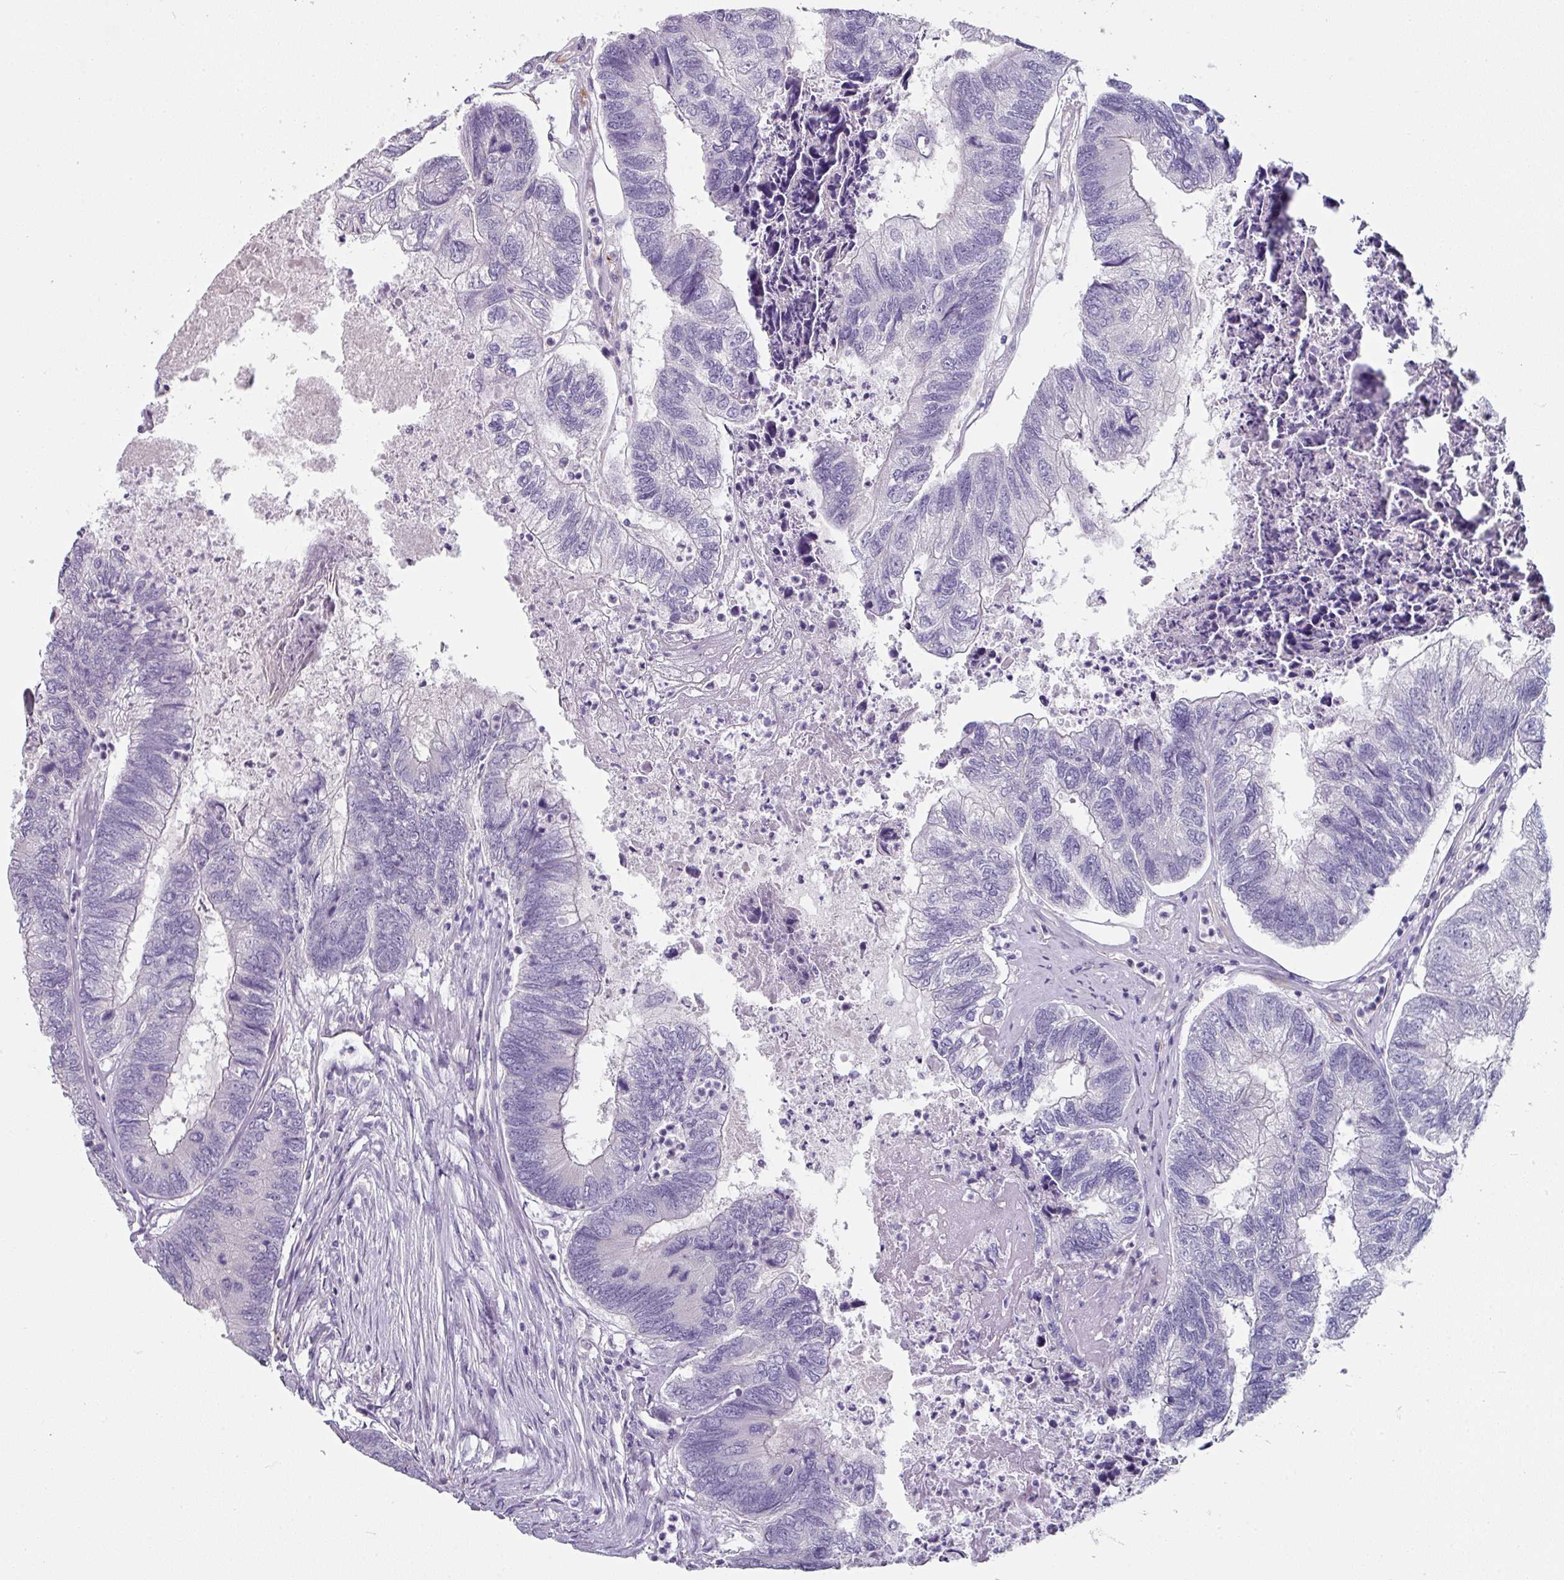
{"staining": {"intensity": "negative", "quantity": "none", "location": "none"}, "tissue": "colorectal cancer", "cell_type": "Tumor cells", "image_type": "cancer", "snomed": [{"axis": "morphology", "description": "Adenocarcinoma, NOS"}, {"axis": "topography", "description": "Colon"}], "caption": "Tumor cells show no significant protein expression in colorectal adenocarcinoma. Brightfield microscopy of immunohistochemistry stained with DAB (brown) and hematoxylin (blue), captured at high magnification.", "gene": "SLC17A7", "patient": {"sex": "female", "age": 67}}